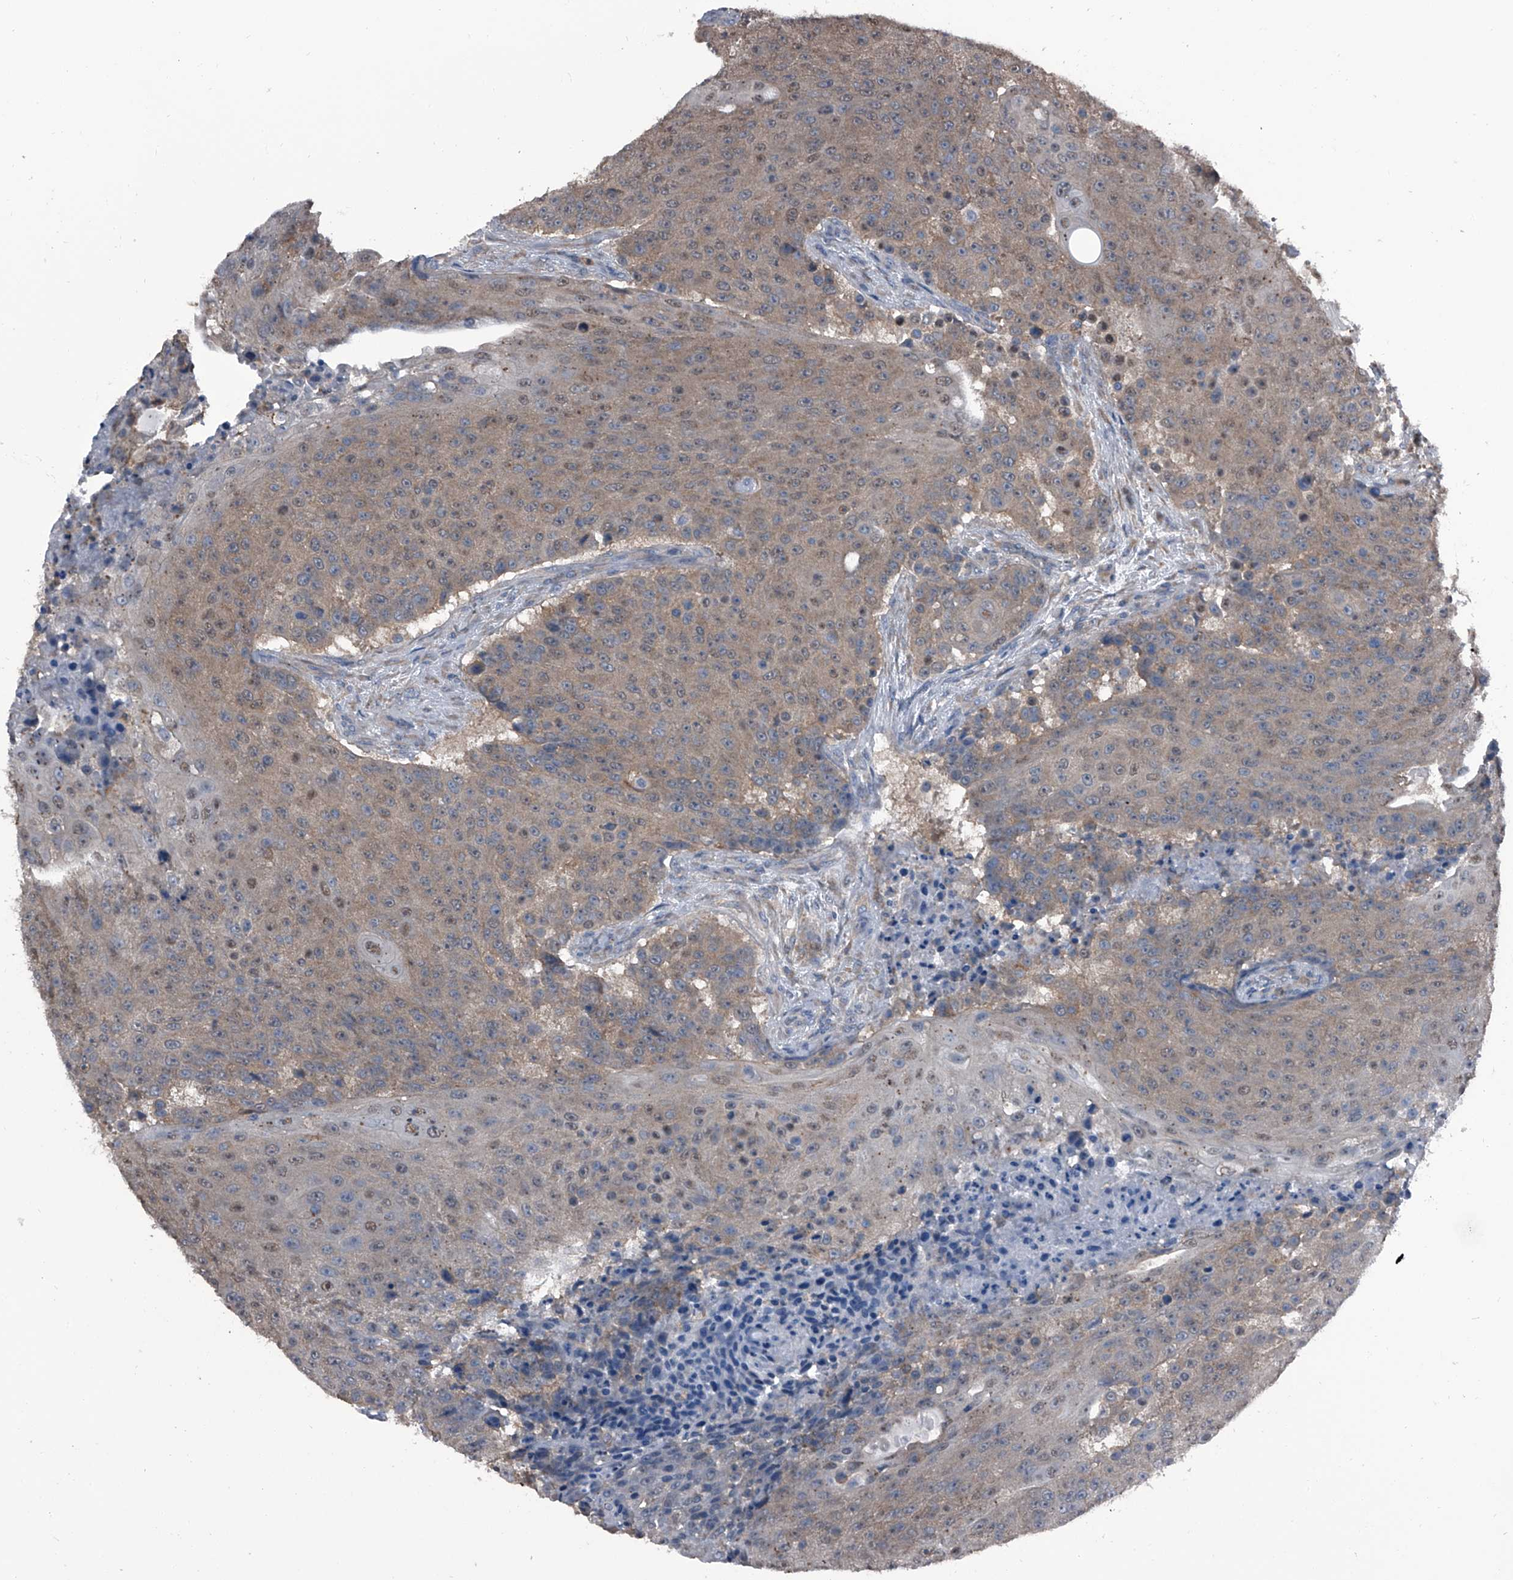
{"staining": {"intensity": "moderate", "quantity": "25%-75%", "location": "cytoplasmic/membranous"}, "tissue": "urothelial cancer", "cell_type": "Tumor cells", "image_type": "cancer", "snomed": [{"axis": "morphology", "description": "Urothelial carcinoma, High grade"}, {"axis": "topography", "description": "Urinary bladder"}], "caption": "Protein expression analysis of urothelial carcinoma (high-grade) shows moderate cytoplasmic/membranous positivity in approximately 25%-75% of tumor cells.", "gene": "PIP5K1A", "patient": {"sex": "female", "age": 63}}